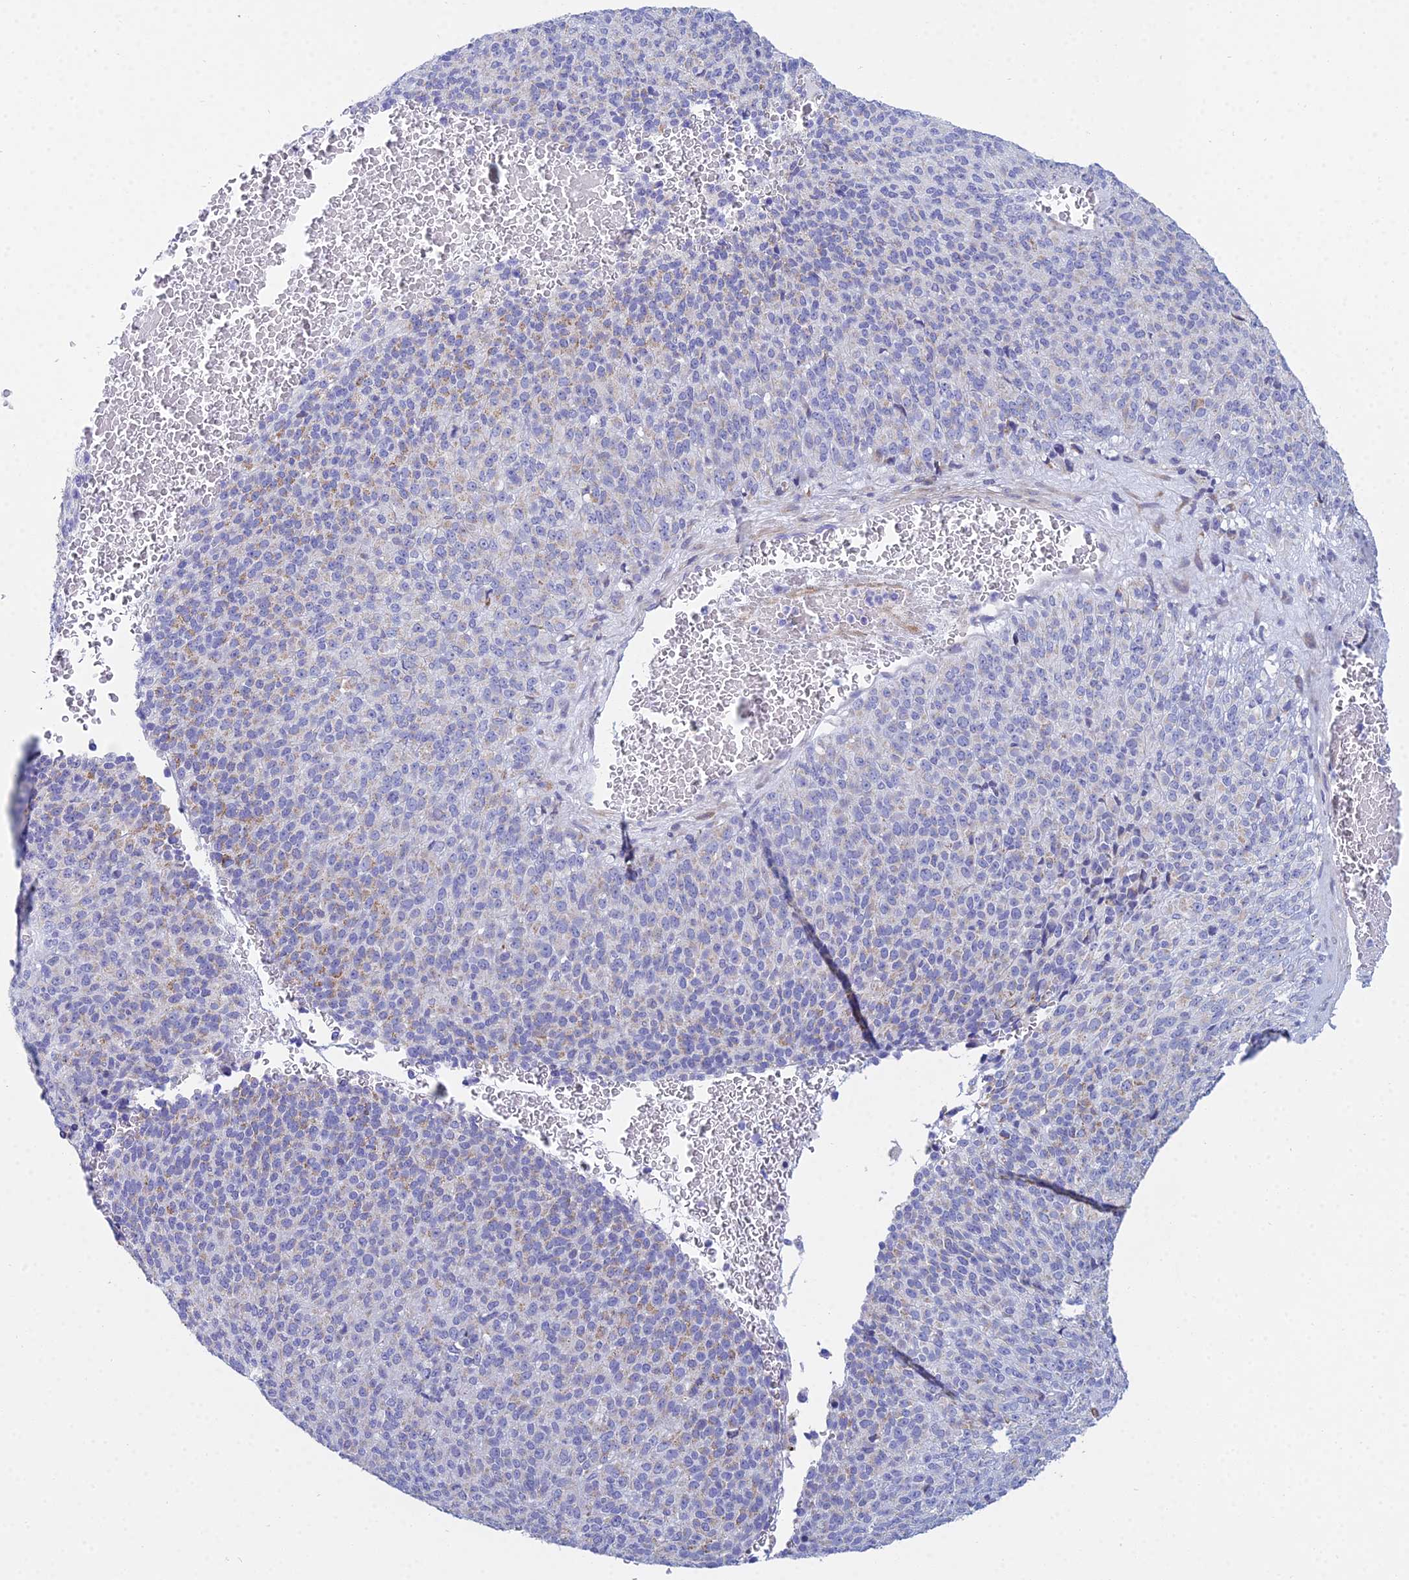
{"staining": {"intensity": "negative", "quantity": "none", "location": "none"}, "tissue": "melanoma", "cell_type": "Tumor cells", "image_type": "cancer", "snomed": [{"axis": "morphology", "description": "Malignant melanoma, Metastatic site"}, {"axis": "topography", "description": "Brain"}], "caption": "A histopathology image of melanoma stained for a protein demonstrates no brown staining in tumor cells. (Immunohistochemistry (ihc), brightfield microscopy, high magnification).", "gene": "PRR13", "patient": {"sex": "female", "age": 56}}